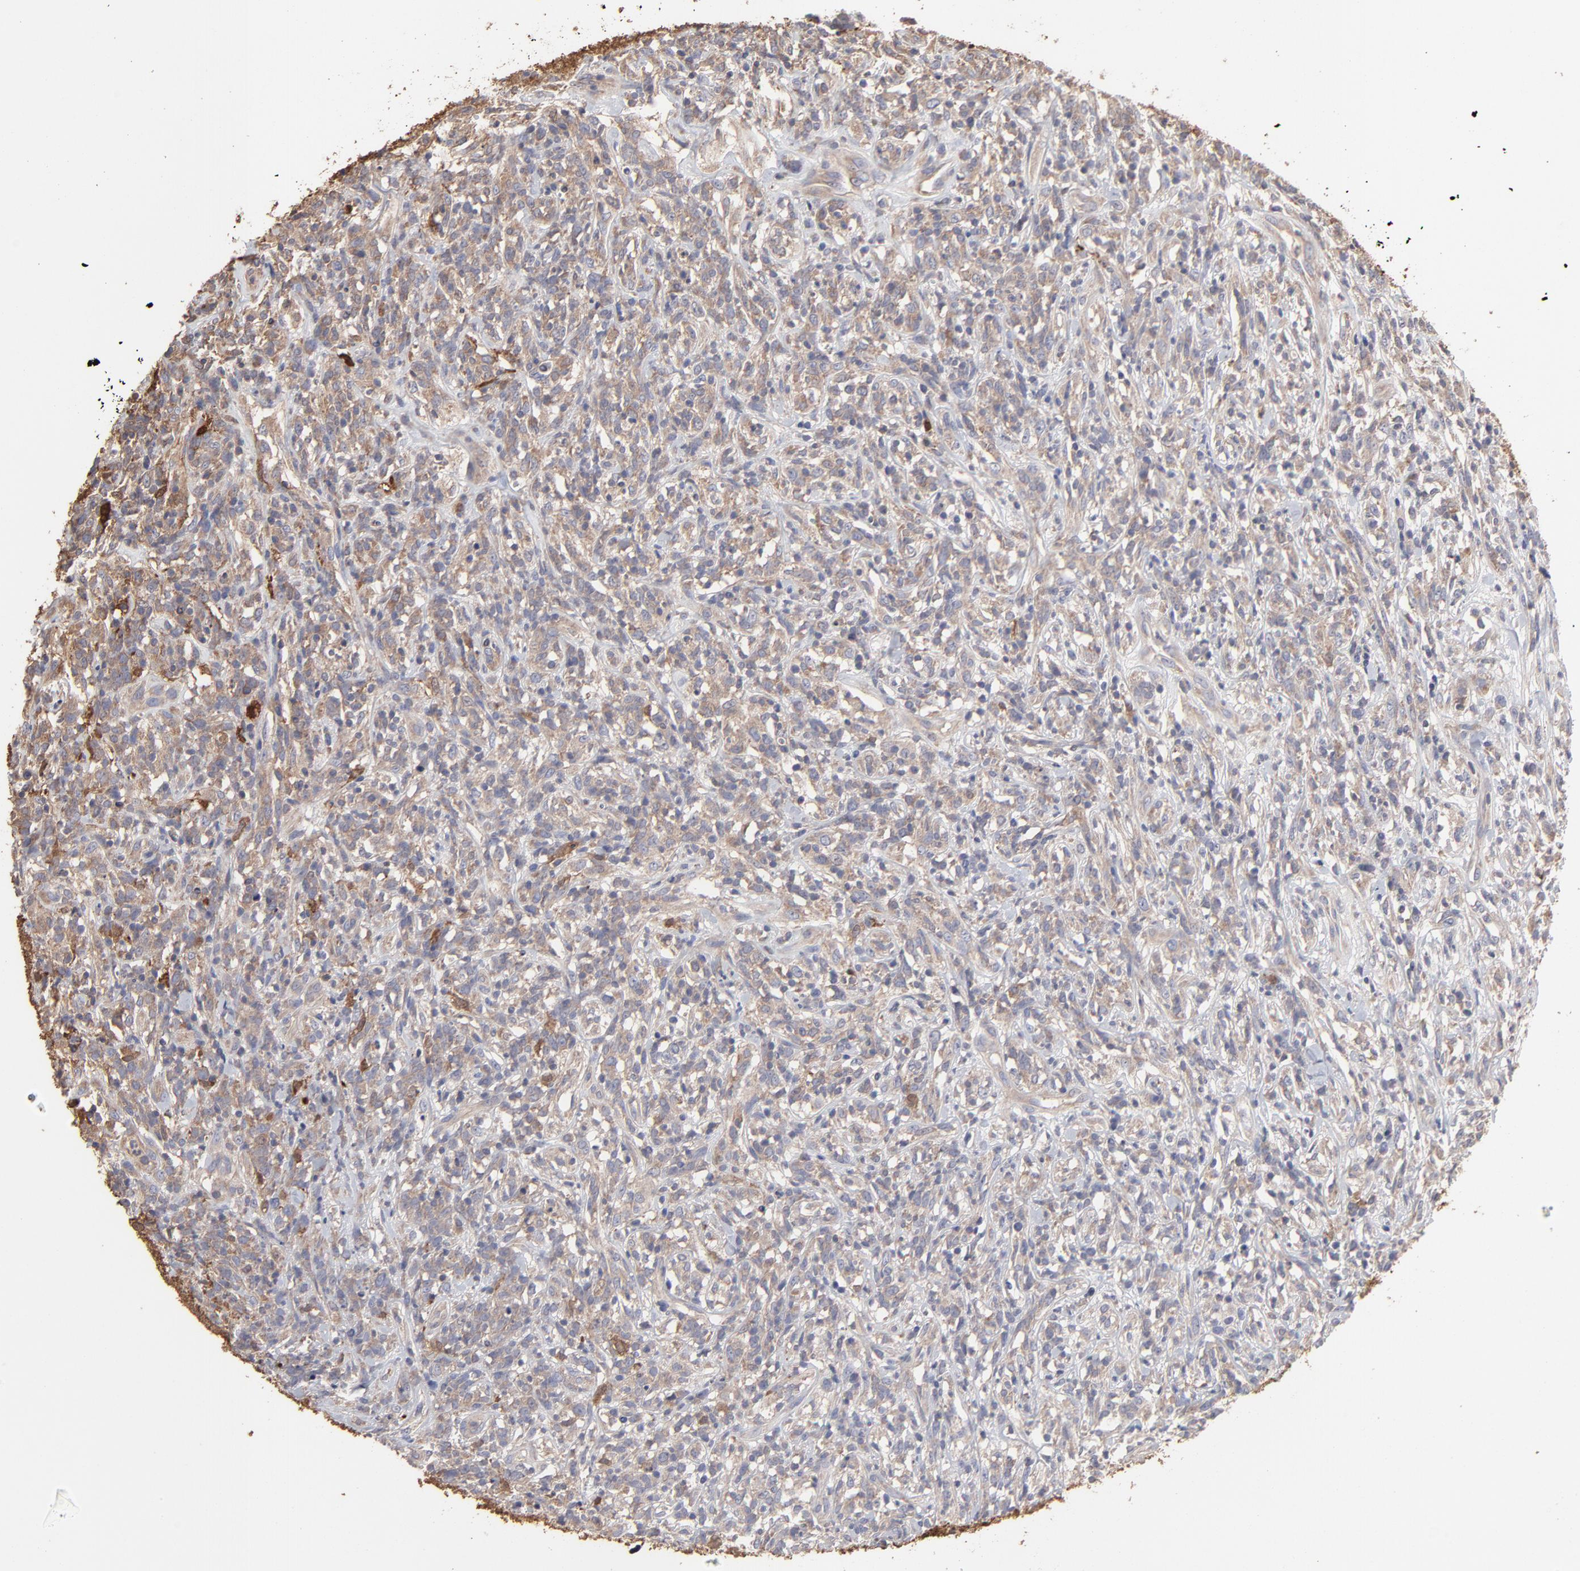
{"staining": {"intensity": "weak", "quantity": ">75%", "location": "cytoplasmic/membranous"}, "tissue": "lymphoma", "cell_type": "Tumor cells", "image_type": "cancer", "snomed": [{"axis": "morphology", "description": "Malignant lymphoma, non-Hodgkin's type, High grade"}, {"axis": "topography", "description": "Lymph node"}], "caption": "Immunohistochemical staining of lymphoma displays low levels of weak cytoplasmic/membranous staining in approximately >75% of tumor cells.", "gene": "TANGO2", "patient": {"sex": "female", "age": 73}}